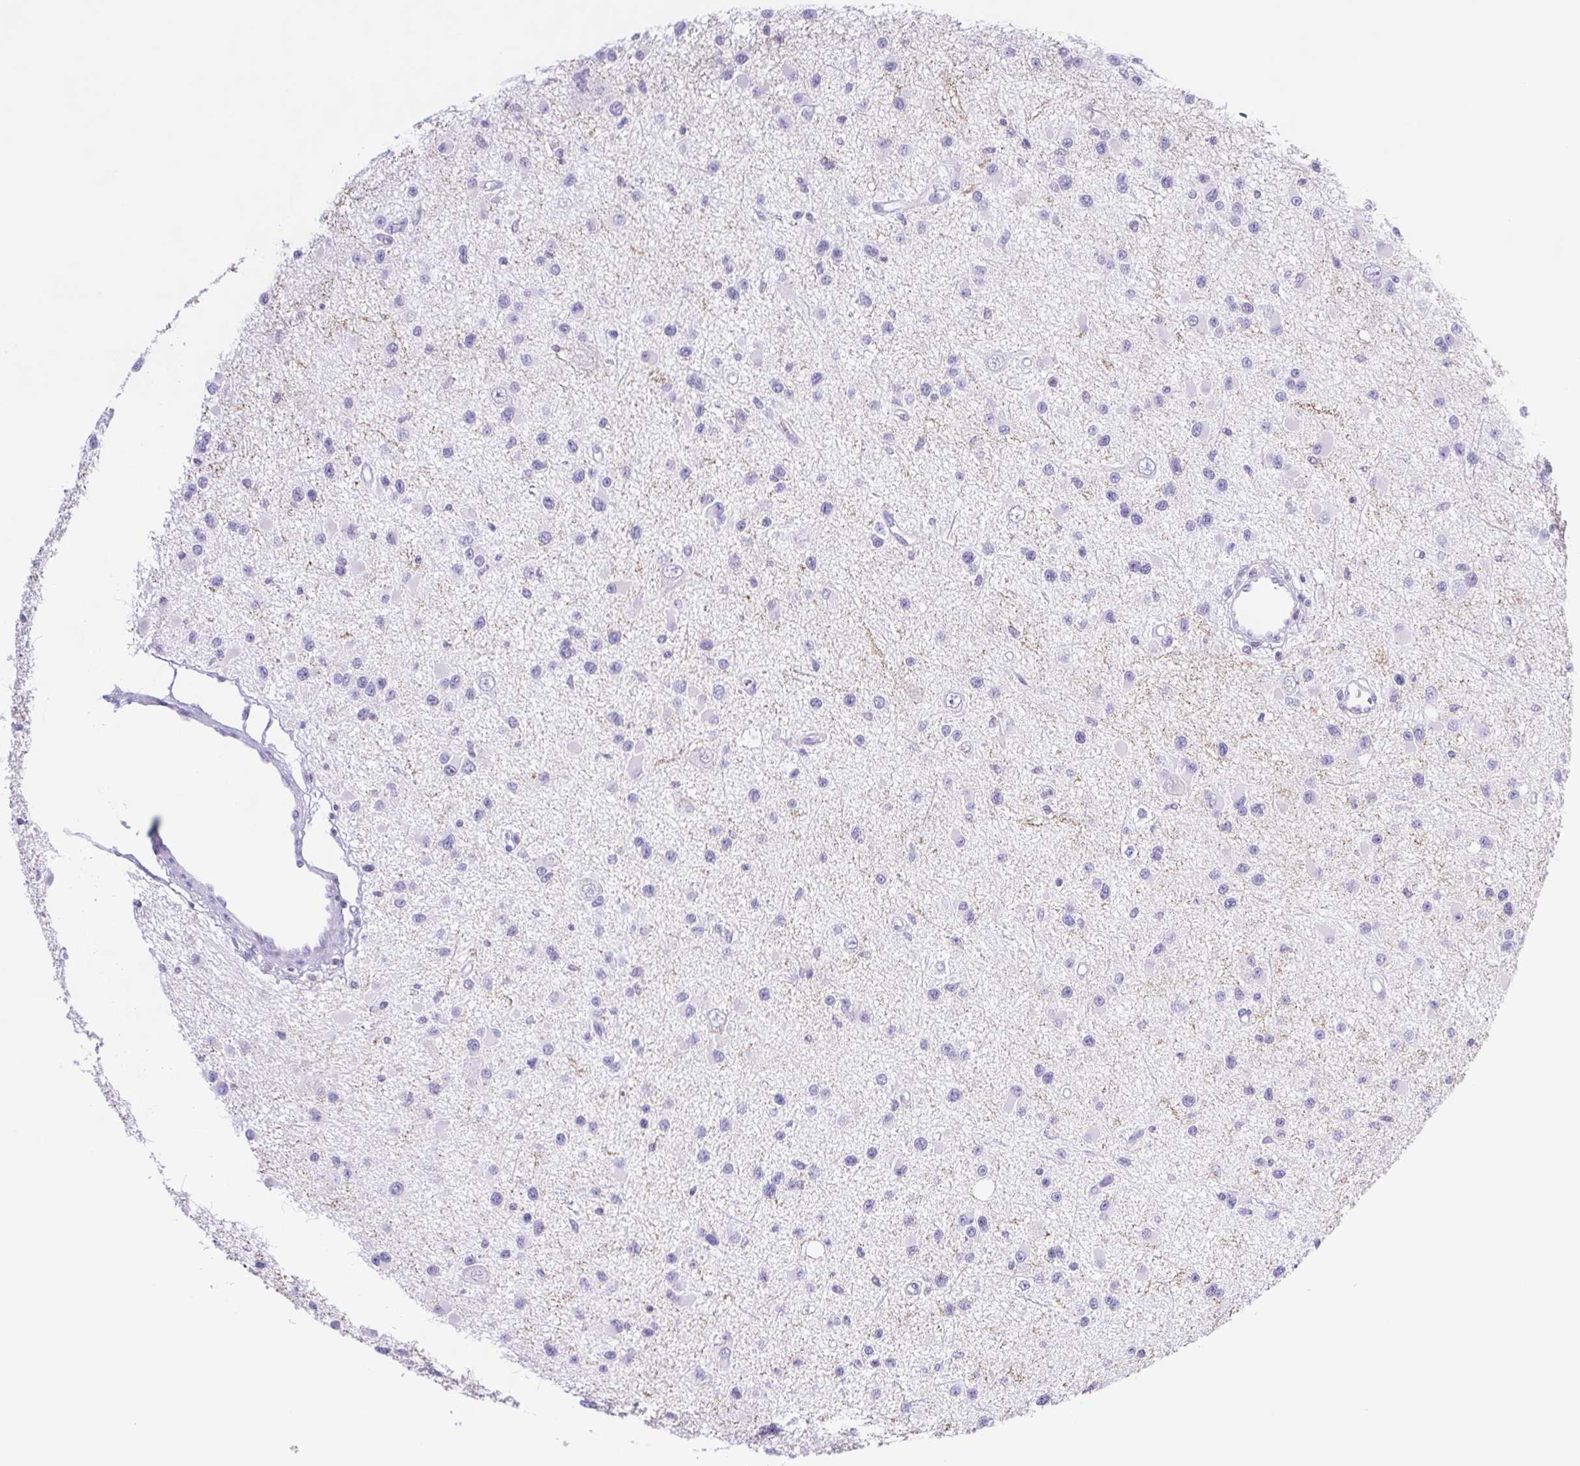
{"staining": {"intensity": "negative", "quantity": "none", "location": "none"}, "tissue": "glioma", "cell_type": "Tumor cells", "image_type": "cancer", "snomed": [{"axis": "morphology", "description": "Glioma, malignant, High grade"}, {"axis": "topography", "description": "Brain"}], "caption": "IHC of human glioma demonstrates no positivity in tumor cells.", "gene": "SYNPR", "patient": {"sex": "male", "age": 54}}